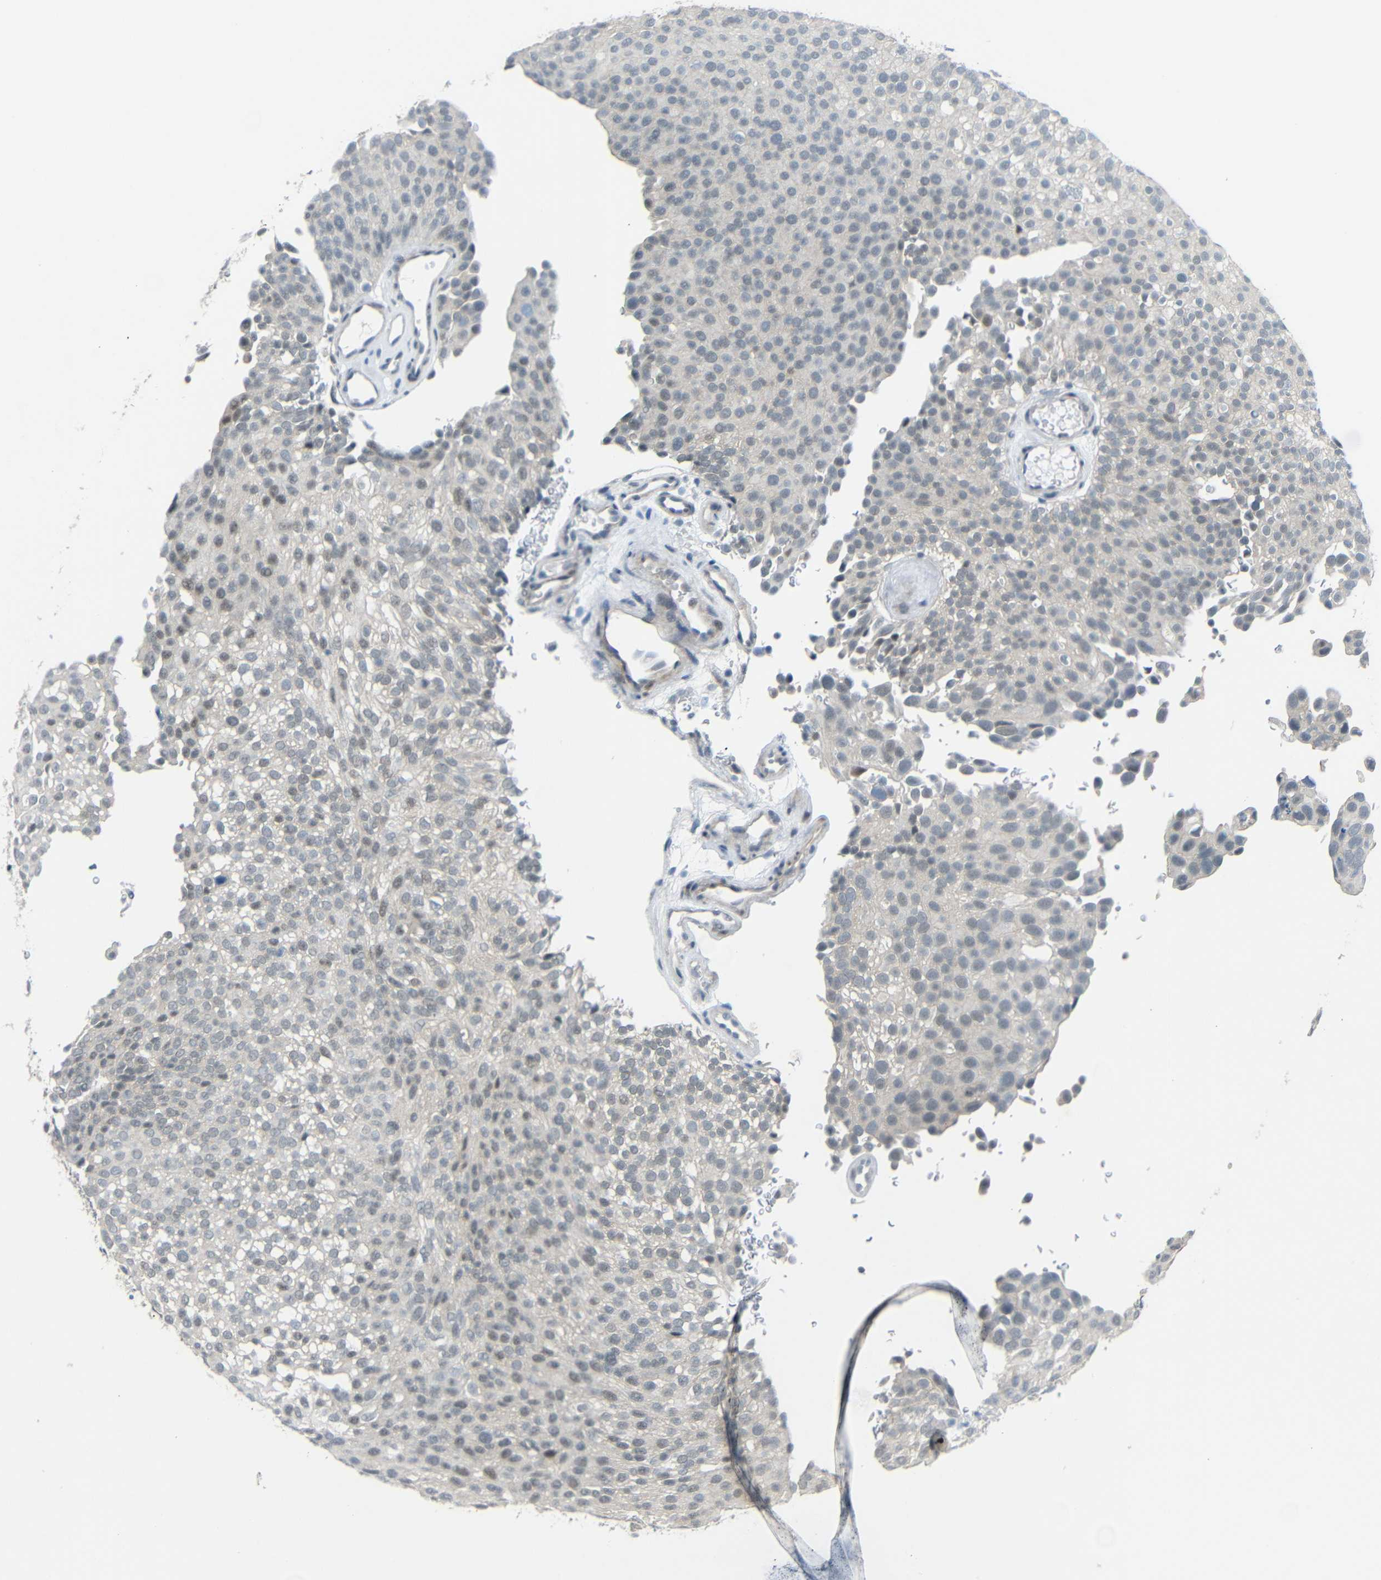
{"staining": {"intensity": "weak", "quantity": "<25%", "location": "nuclear"}, "tissue": "urothelial cancer", "cell_type": "Tumor cells", "image_type": "cancer", "snomed": [{"axis": "morphology", "description": "Urothelial carcinoma, Low grade"}, {"axis": "topography", "description": "Urinary bladder"}], "caption": "Immunohistochemistry histopathology image of neoplastic tissue: human urothelial cancer stained with DAB demonstrates no significant protein expression in tumor cells.", "gene": "GPR158", "patient": {"sex": "male", "age": 78}}